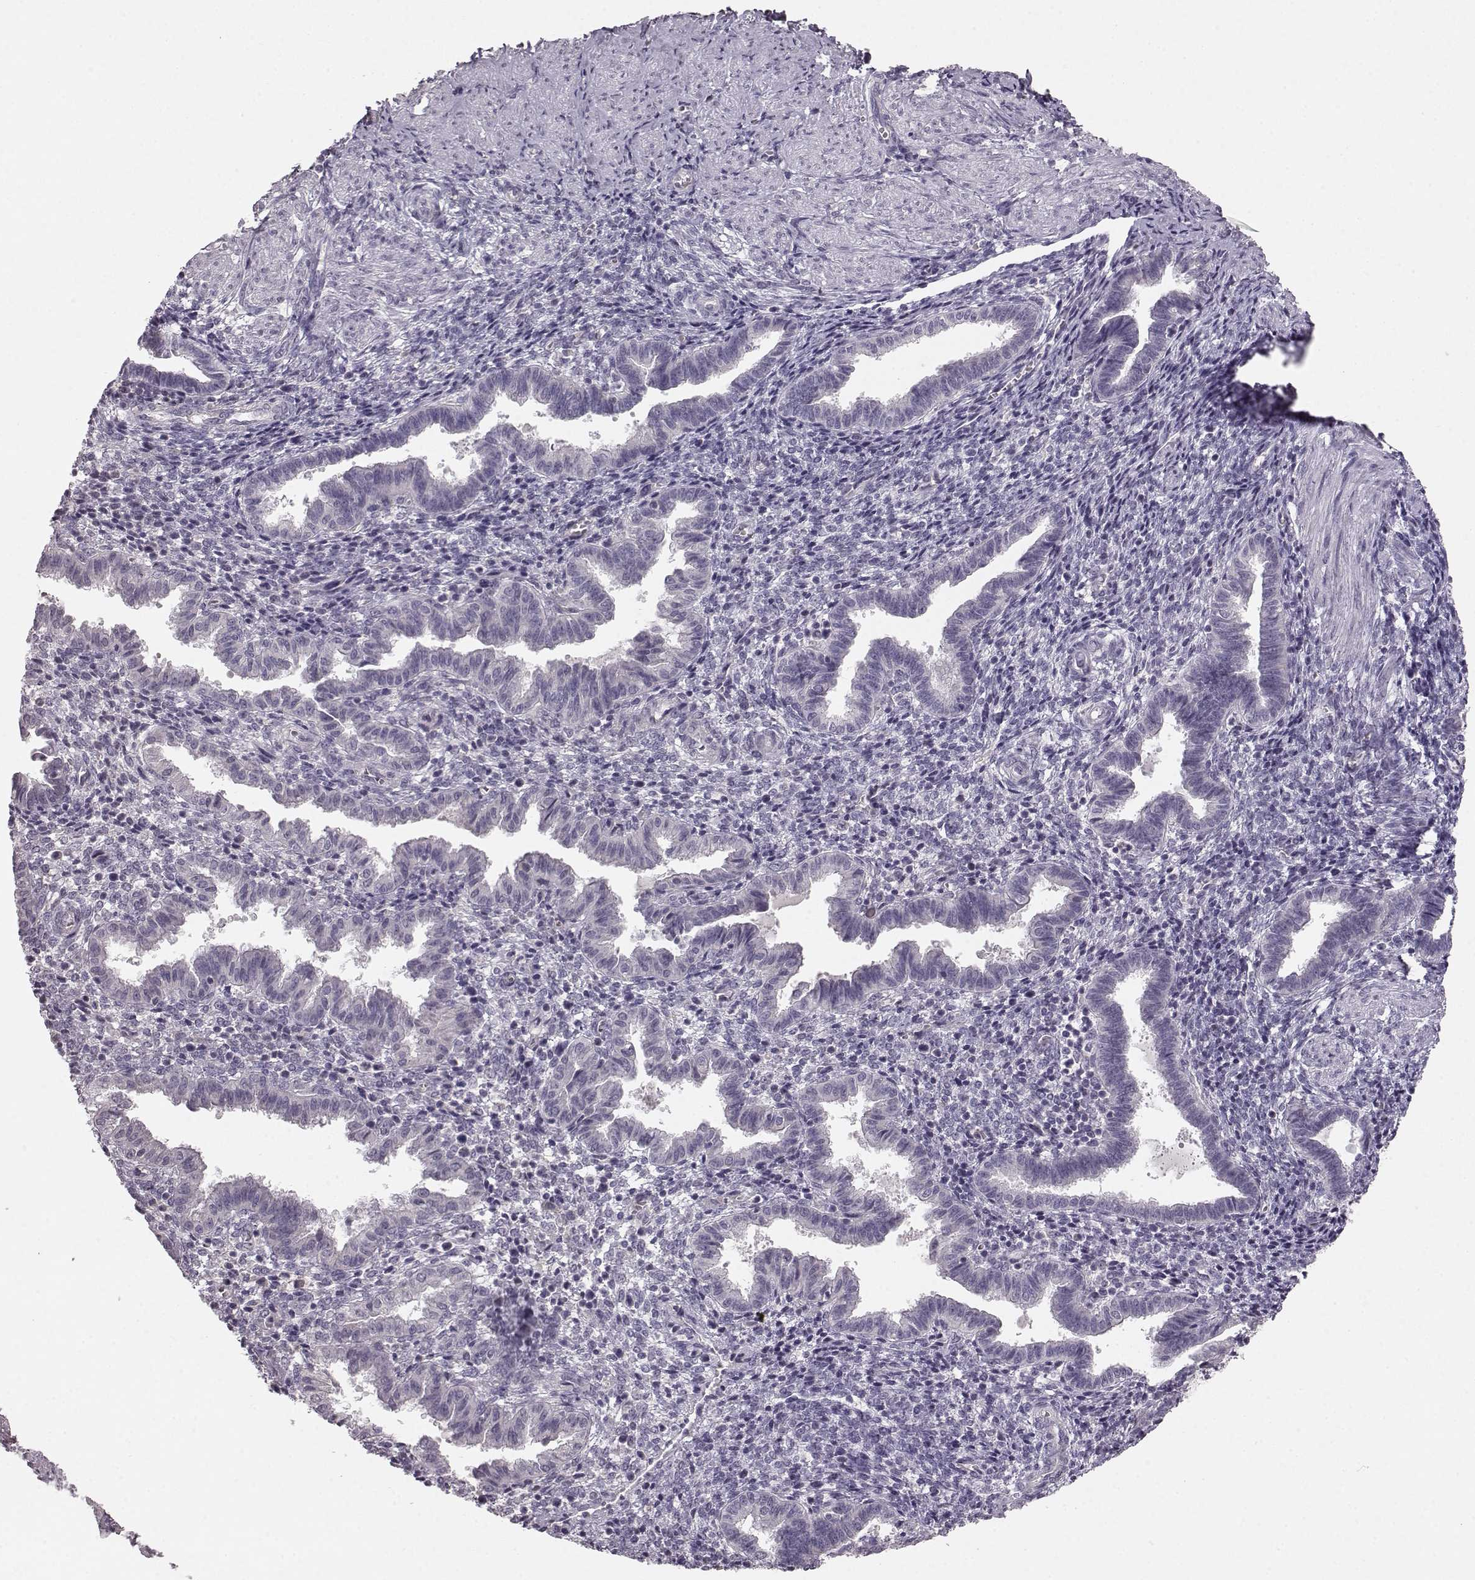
{"staining": {"intensity": "negative", "quantity": "none", "location": "none"}, "tissue": "endometrium", "cell_type": "Cells in endometrial stroma", "image_type": "normal", "snomed": [{"axis": "morphology", "description": "Normal tissue, NOS"}, {"axis": "topography", "description": "Endometrium"}], "caption": "Photomicrograph shows no significant protein positivity in cells in endometrial stroma of unremarkable endometrium. (Stains: DAB immunohistochemistry (IHC) with hematoxylin counter stain, Microscopy: brightfield microscopy at high magnification).", "gene": "BFSP2", "patient": {"sex": "female", "age": 37}}